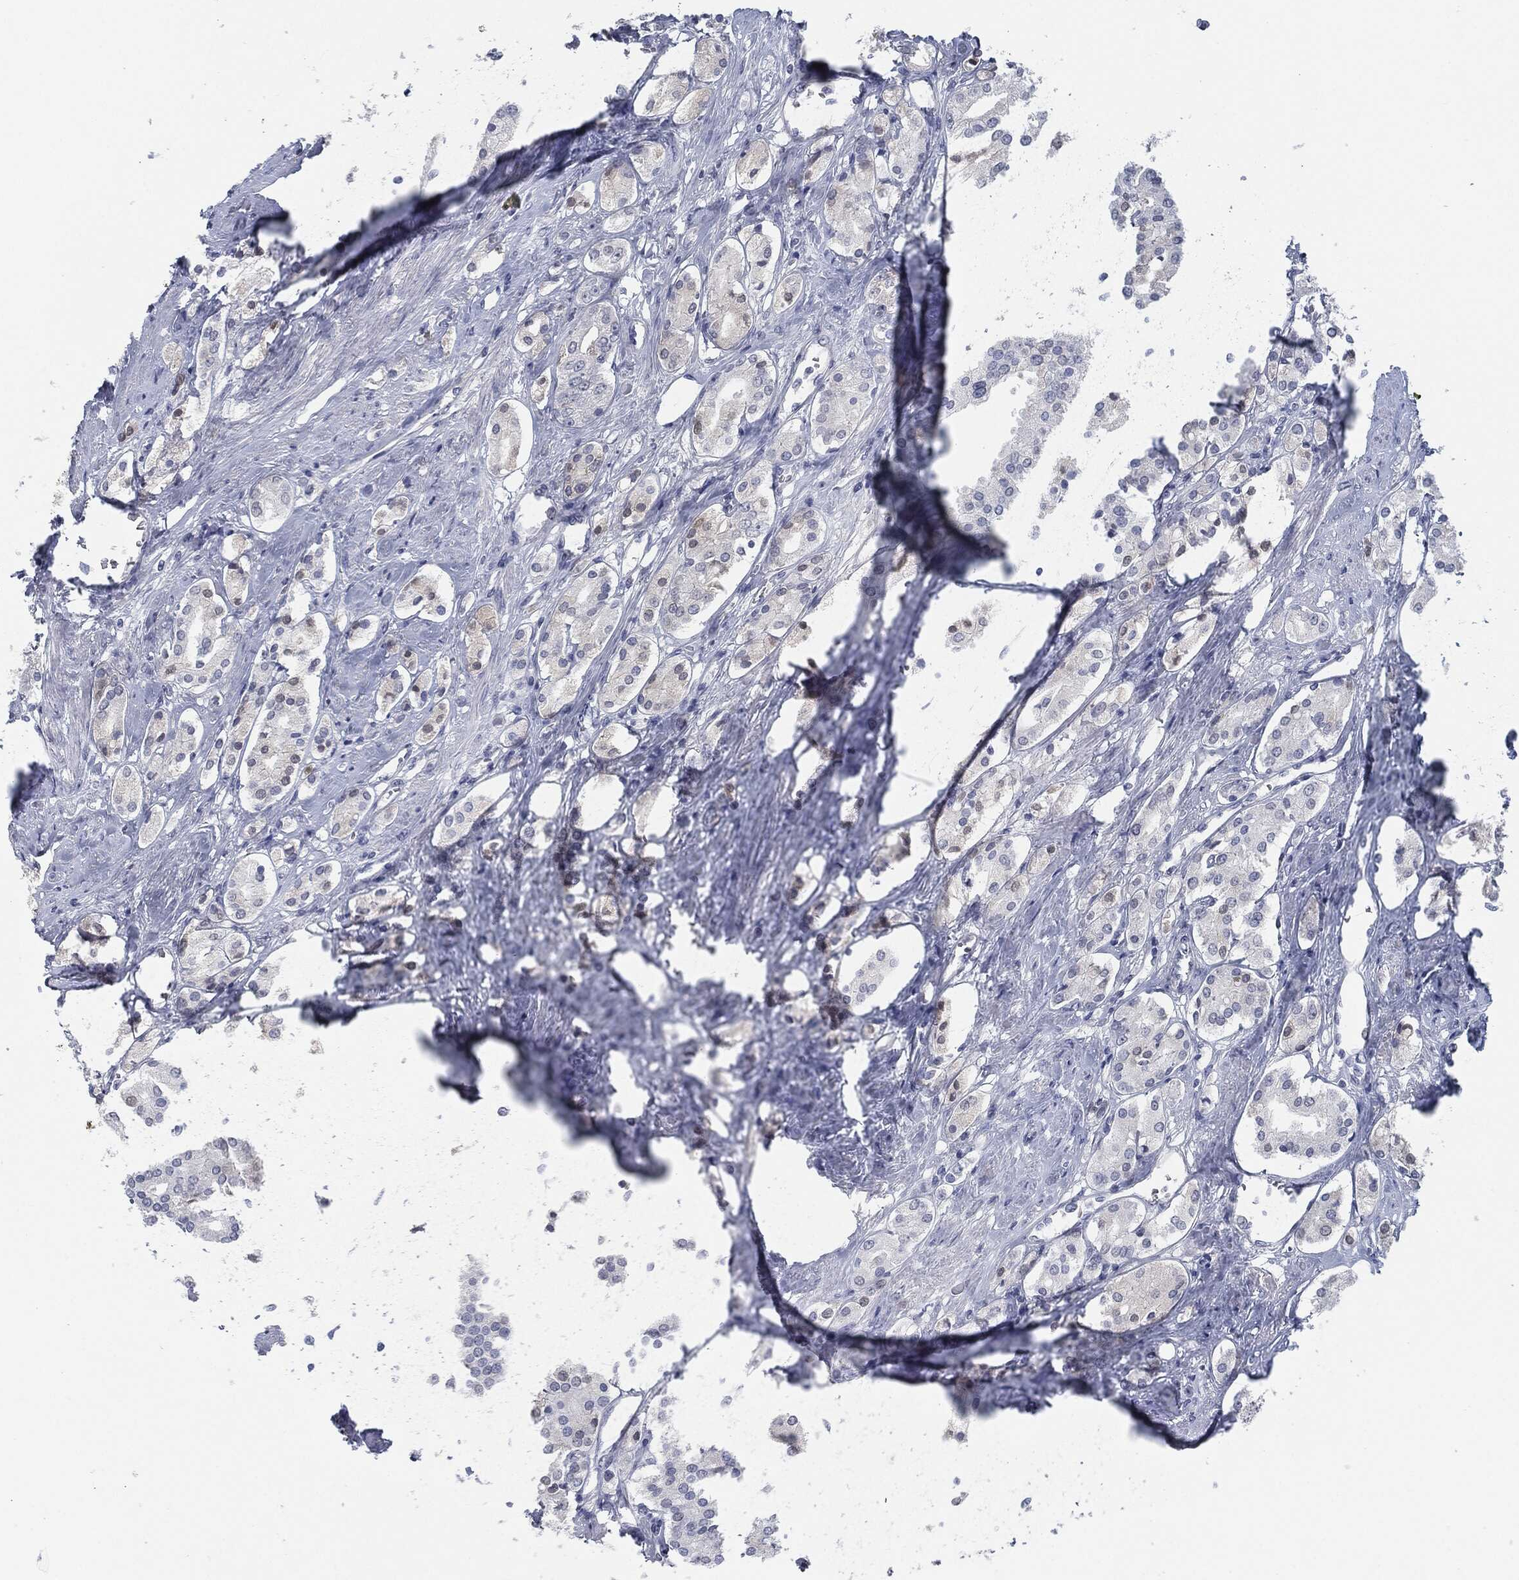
{"staining": {"intensity": "negative", "quantity": "none", "location": "none"}, "tissue": "prostate cancer", "cell_type": "Tumor cells", "image_type": "cancer", "snomed": [{"axis": "morphology", "description": "Adenocarcinoma, NOS"}, {"axis": "topography", "description": "Prostate and seminal vesicle, NOS"}, {"axis": "topography", "description": "Prostate"}], "caption": "Immunohistochemistry micrograph of human adenocarcinoma (prostate) stained for a protein (brown), which demonstrates no staining in tumor cells.", "gene": "MST1", "patient": {"sex": "male", "age": 67}}